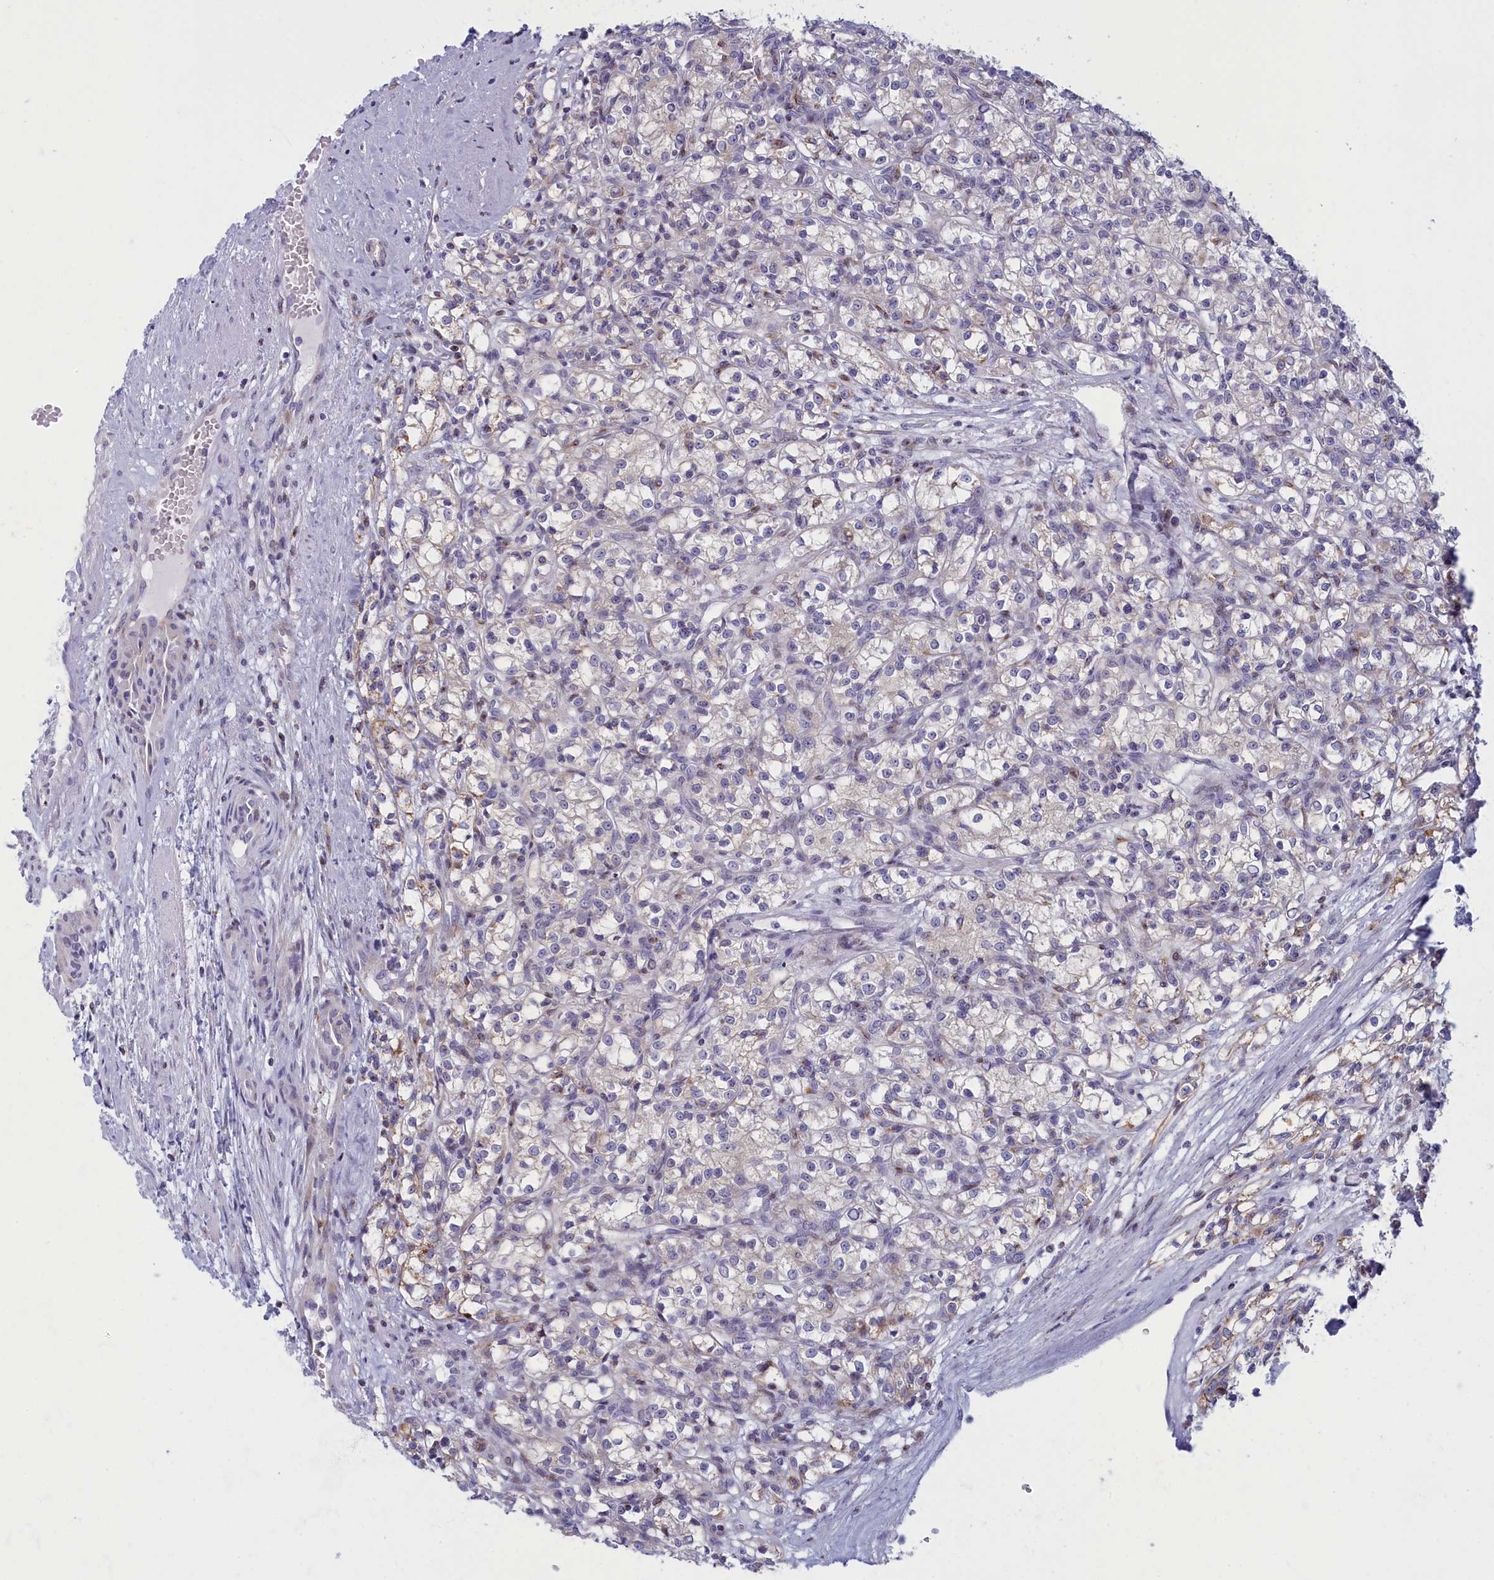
{"staining": {"intensity": "negative", "quantity": "none", "location": "none"}, "tissue": "renal cancer", "cell_type": "Tumor cells", "image_type": "cancer", "snomed": [{"axis": "morphology", "description": "Adenocarcinoma, NOS"}, {"axis": "topography", "description": "Kidney"}], "caption": "DAB immunohistochemical staining of adenocarcinoma (renal) exhibits no significant expression in tumor cells.", "gene": "NOL10", "patient": {"sex": "female", "age": 59}}